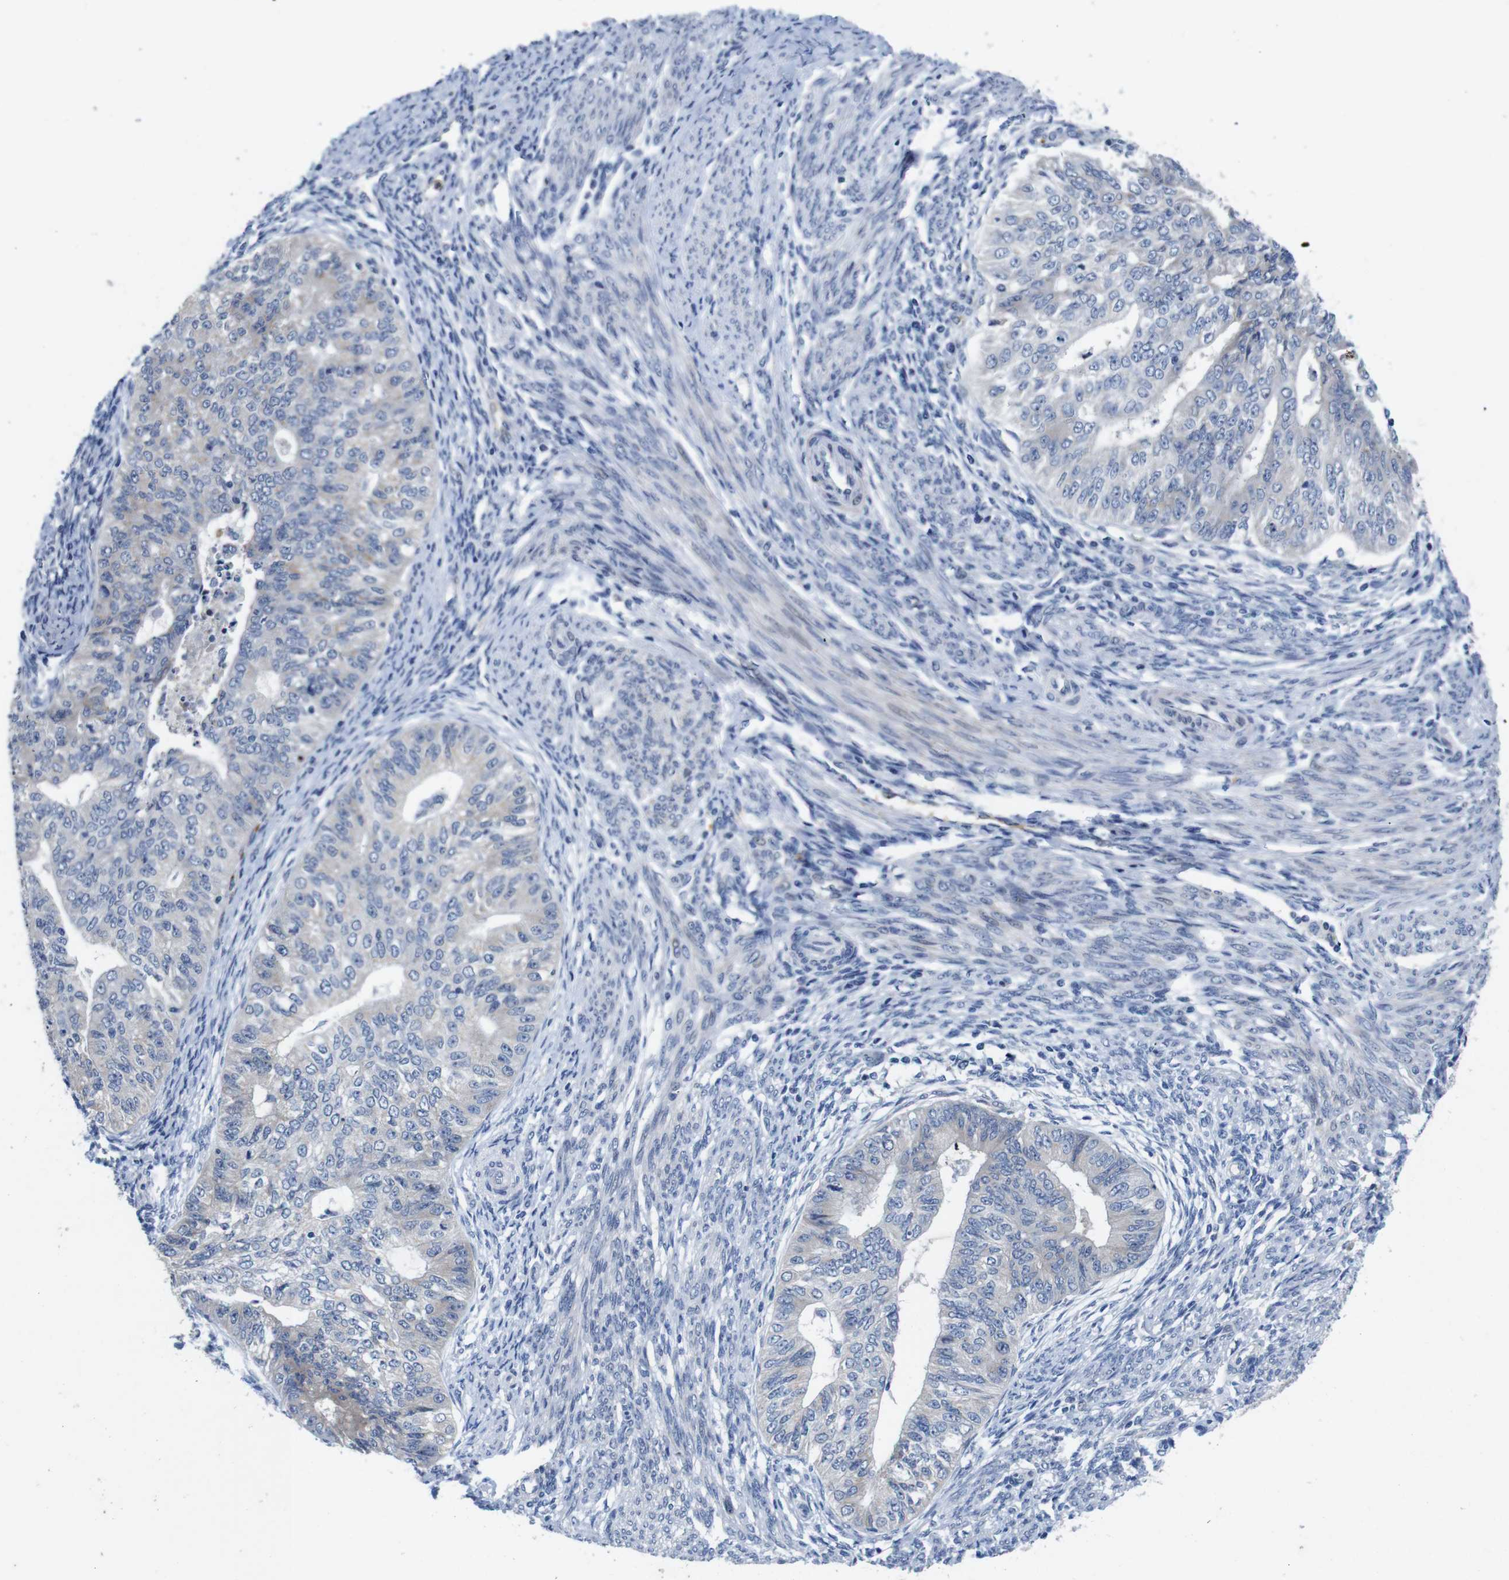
{"staining": {"intensity": "negative", "quantity": "none", "location": "none"}, "tissue": "endometrial cancer", "cell_type": "Tumor cells", "image_type": "cancer", "snomed": [{"axis": "morphology", "description": "Adenocarcinoma, NOS"}, {"axis": "topography", "description": "Endometrium"}], "caption": "Endometrial adenocarcinoma was stained to show a protein in brown. There is no significant staining in tumor cells. Brightfield microscopy of immunohistochemistry stained with DAB (3,3'-diaminobenzidine) (brown) and hematoxylin (blue), captured at high magnification.", "gene": "C1RL", "patient": {"sex": "female", "age": 32}}